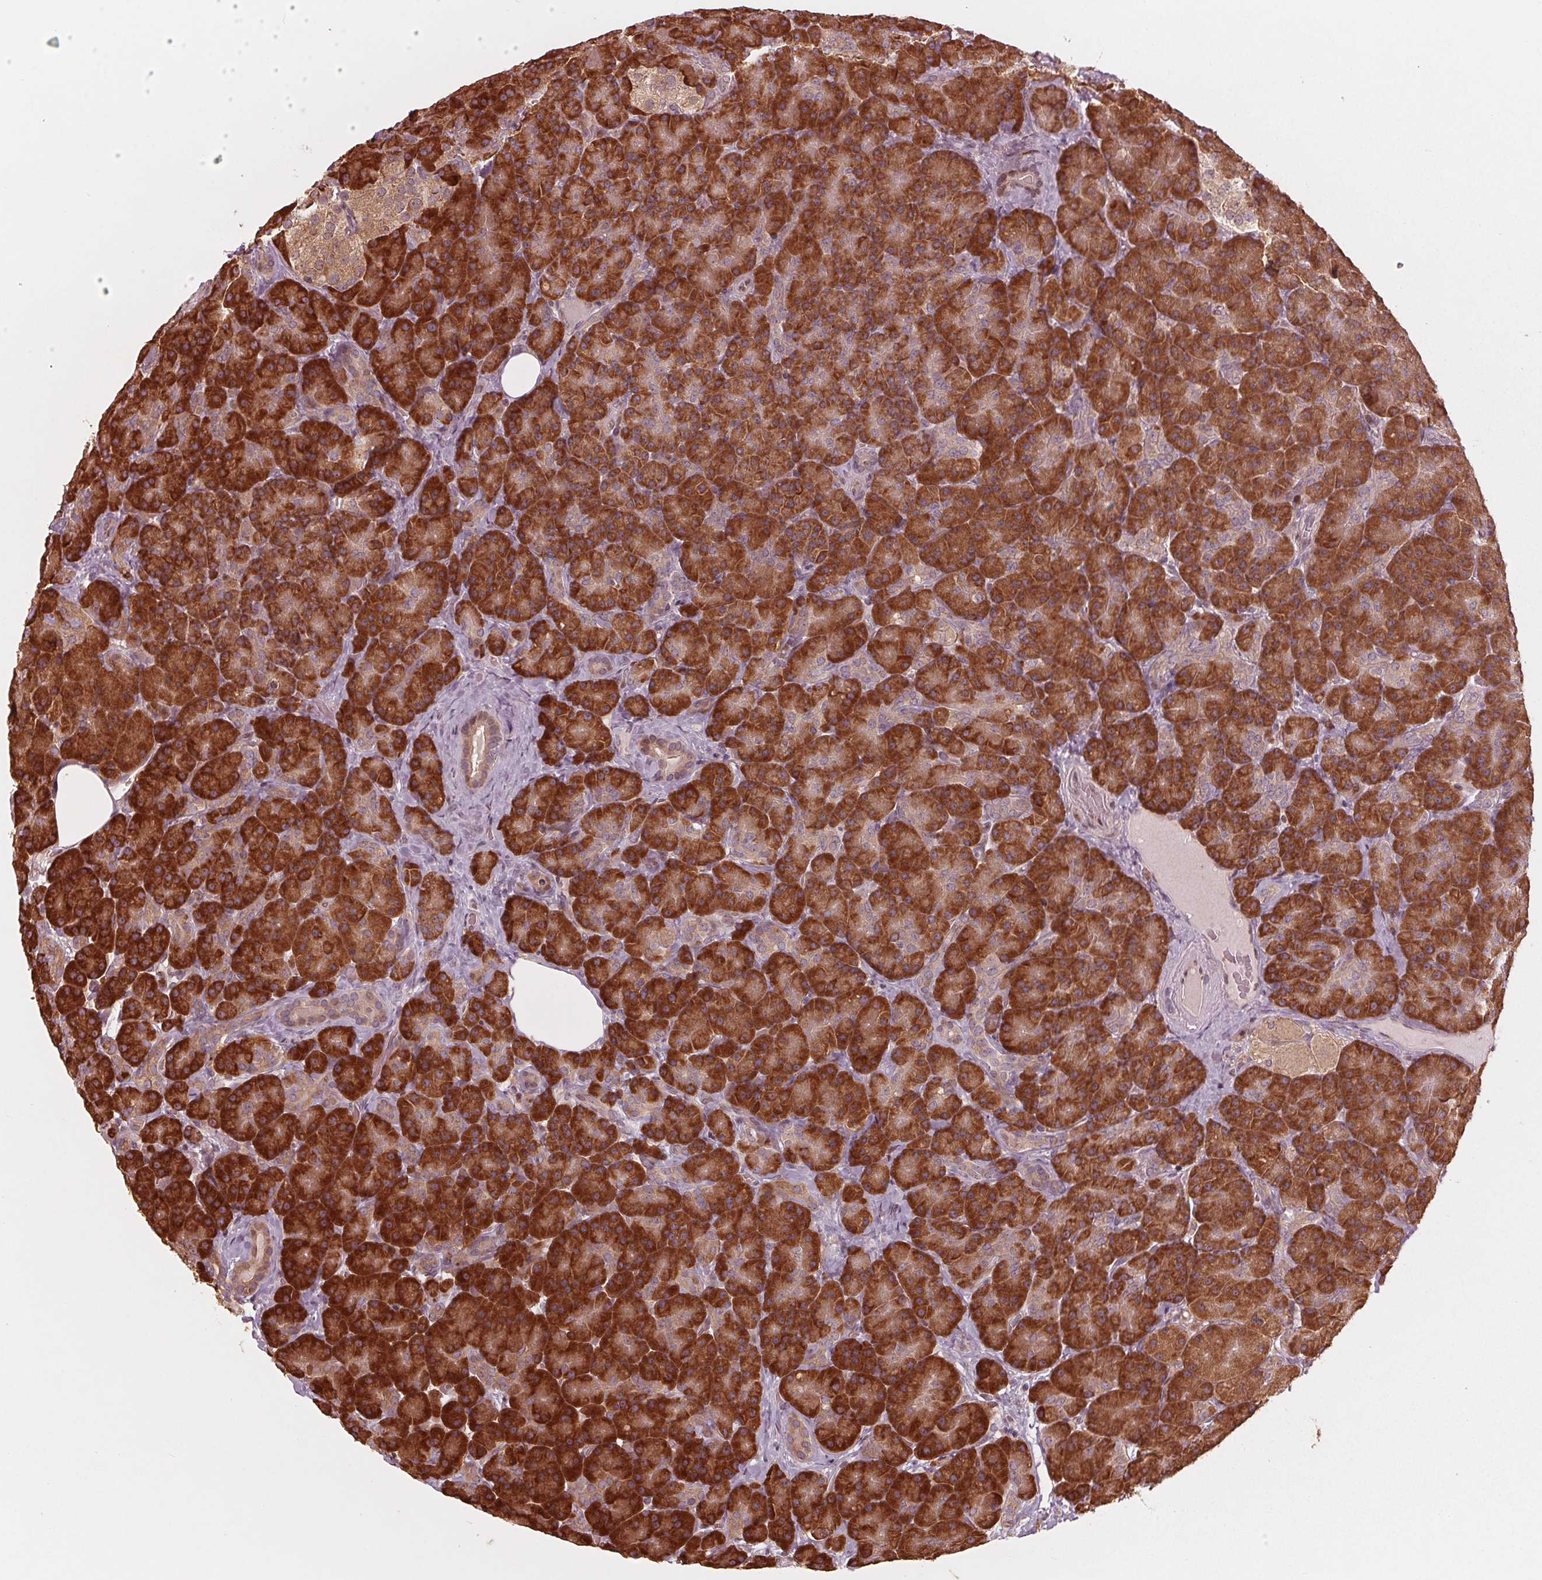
{"staining": {"intensity": "strong", "quantity": ">75%", "location": "cytoplasmic/membranous"}, "tissue": "pancreas", "cell_type": "Exocrine glandular cells", "image_type": "normal", "snomed": [{"axis": "morphology", "description": "Normal tissue, NOS"}, {"axis": "topography", "description": "Pancreas"}], "caption": "Benign pancreas was stained to show a protein in brown. There is high levels of strong cytoplasmic/membranous positivity in approximately >75% of exocrine glandular cells. (Stains: DAB in brown, nuclei in blue, Microscopy: brightfield microscopy at high magnification).", "gene": "CMIP", "patient": {"sex": "male", "age": 57}}